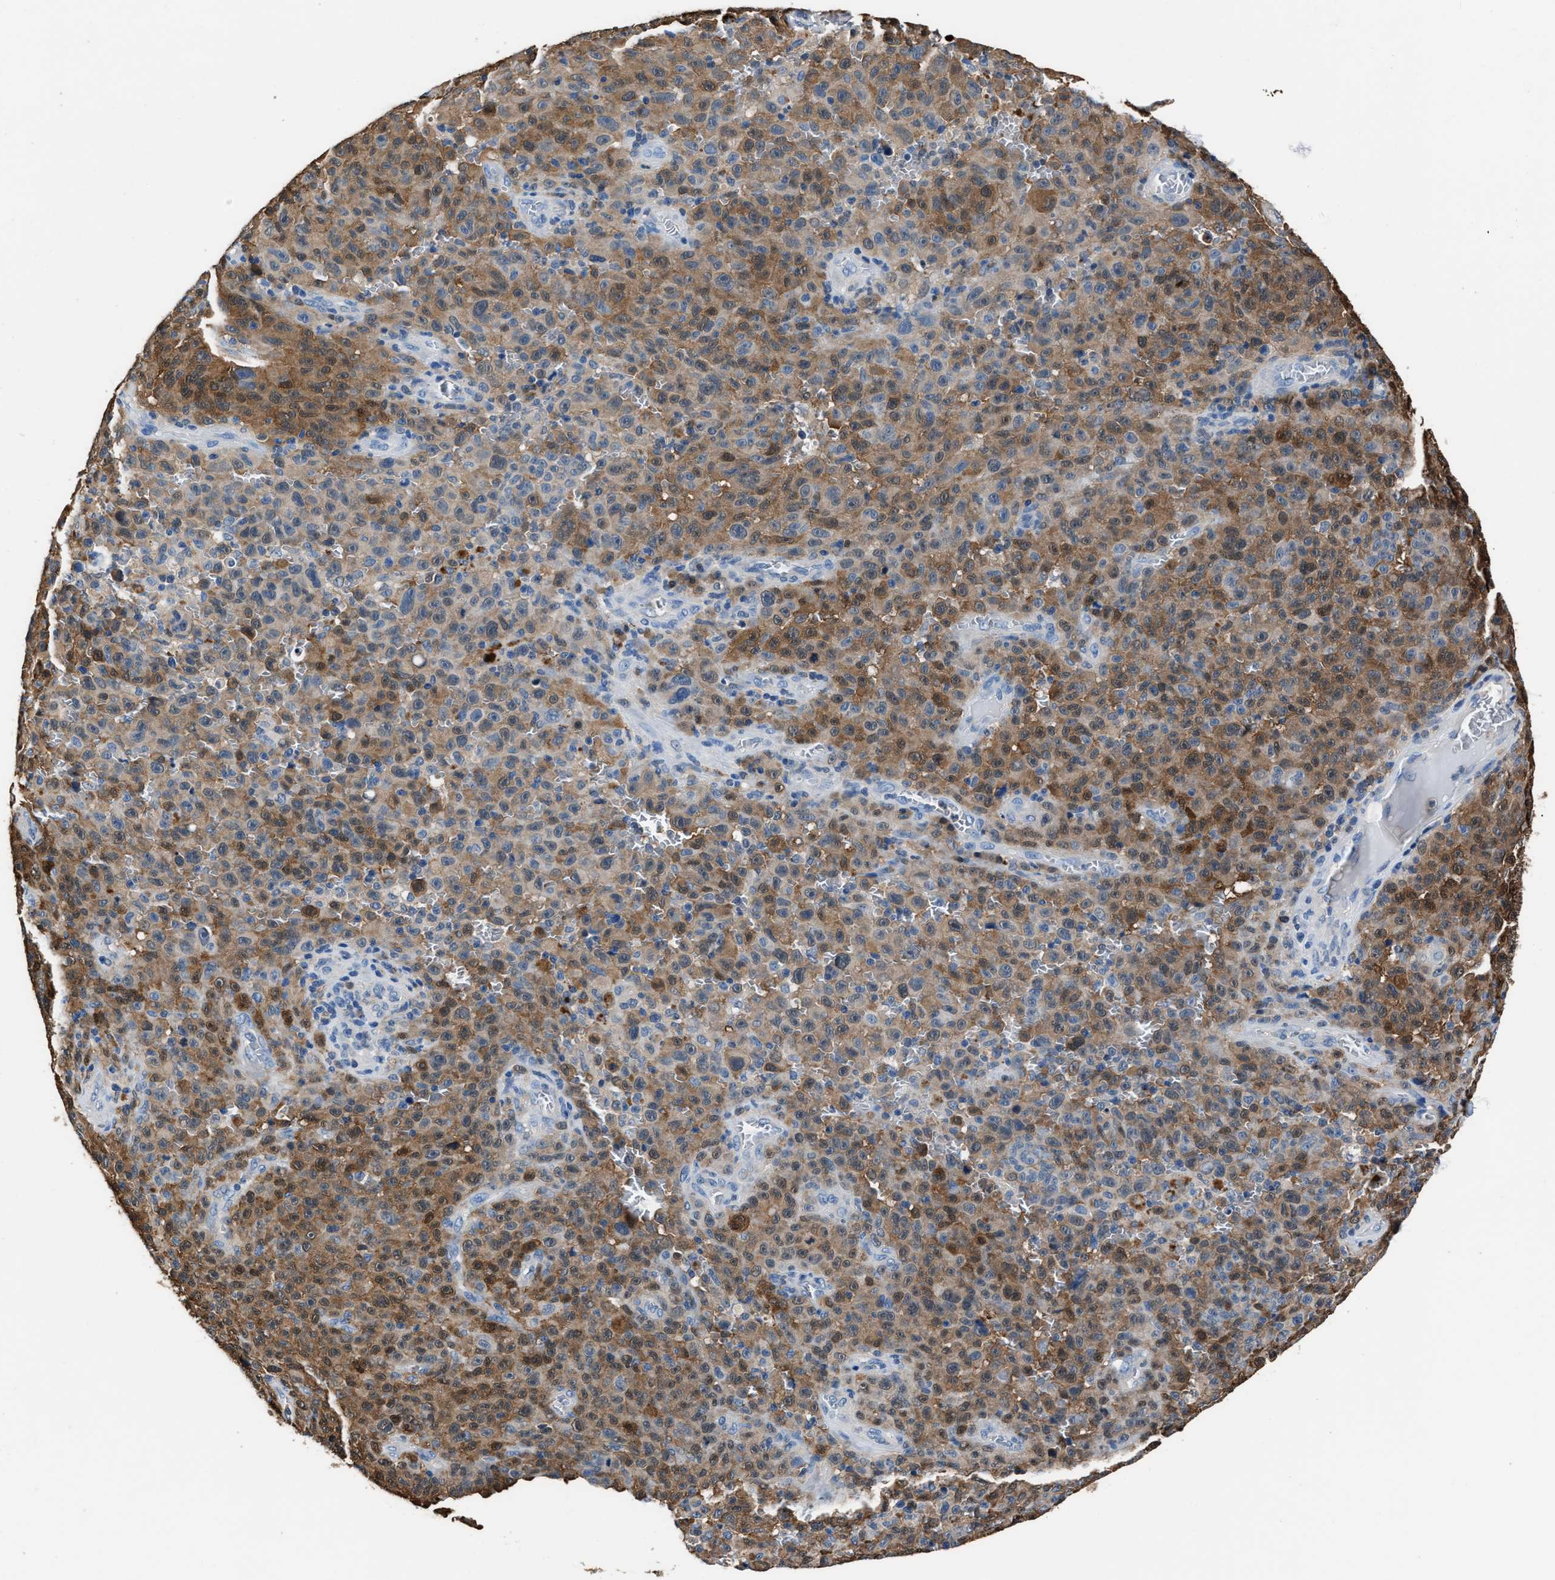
{"staining": {"intensity": "moderate", "quantity": ">75%", "location": "cytoplasmic/membranous"}, "tissue": "melanoma", "cell_type": "Tumor cells", "image_type": "cancer", "snomed": [{"axis": "morphology", "description": "Malignant melanoma, NOS"}, {"axis": "topography", "description": "Skin"}], "caption": "About >75% of tumor cells in human melanoma reveal moderate cytoplasmic/membranous protein staining as visualized by brown immunohistochemical staining.", "gene": "GSTP1", "patient": {"sex": "female", "age": 82}}